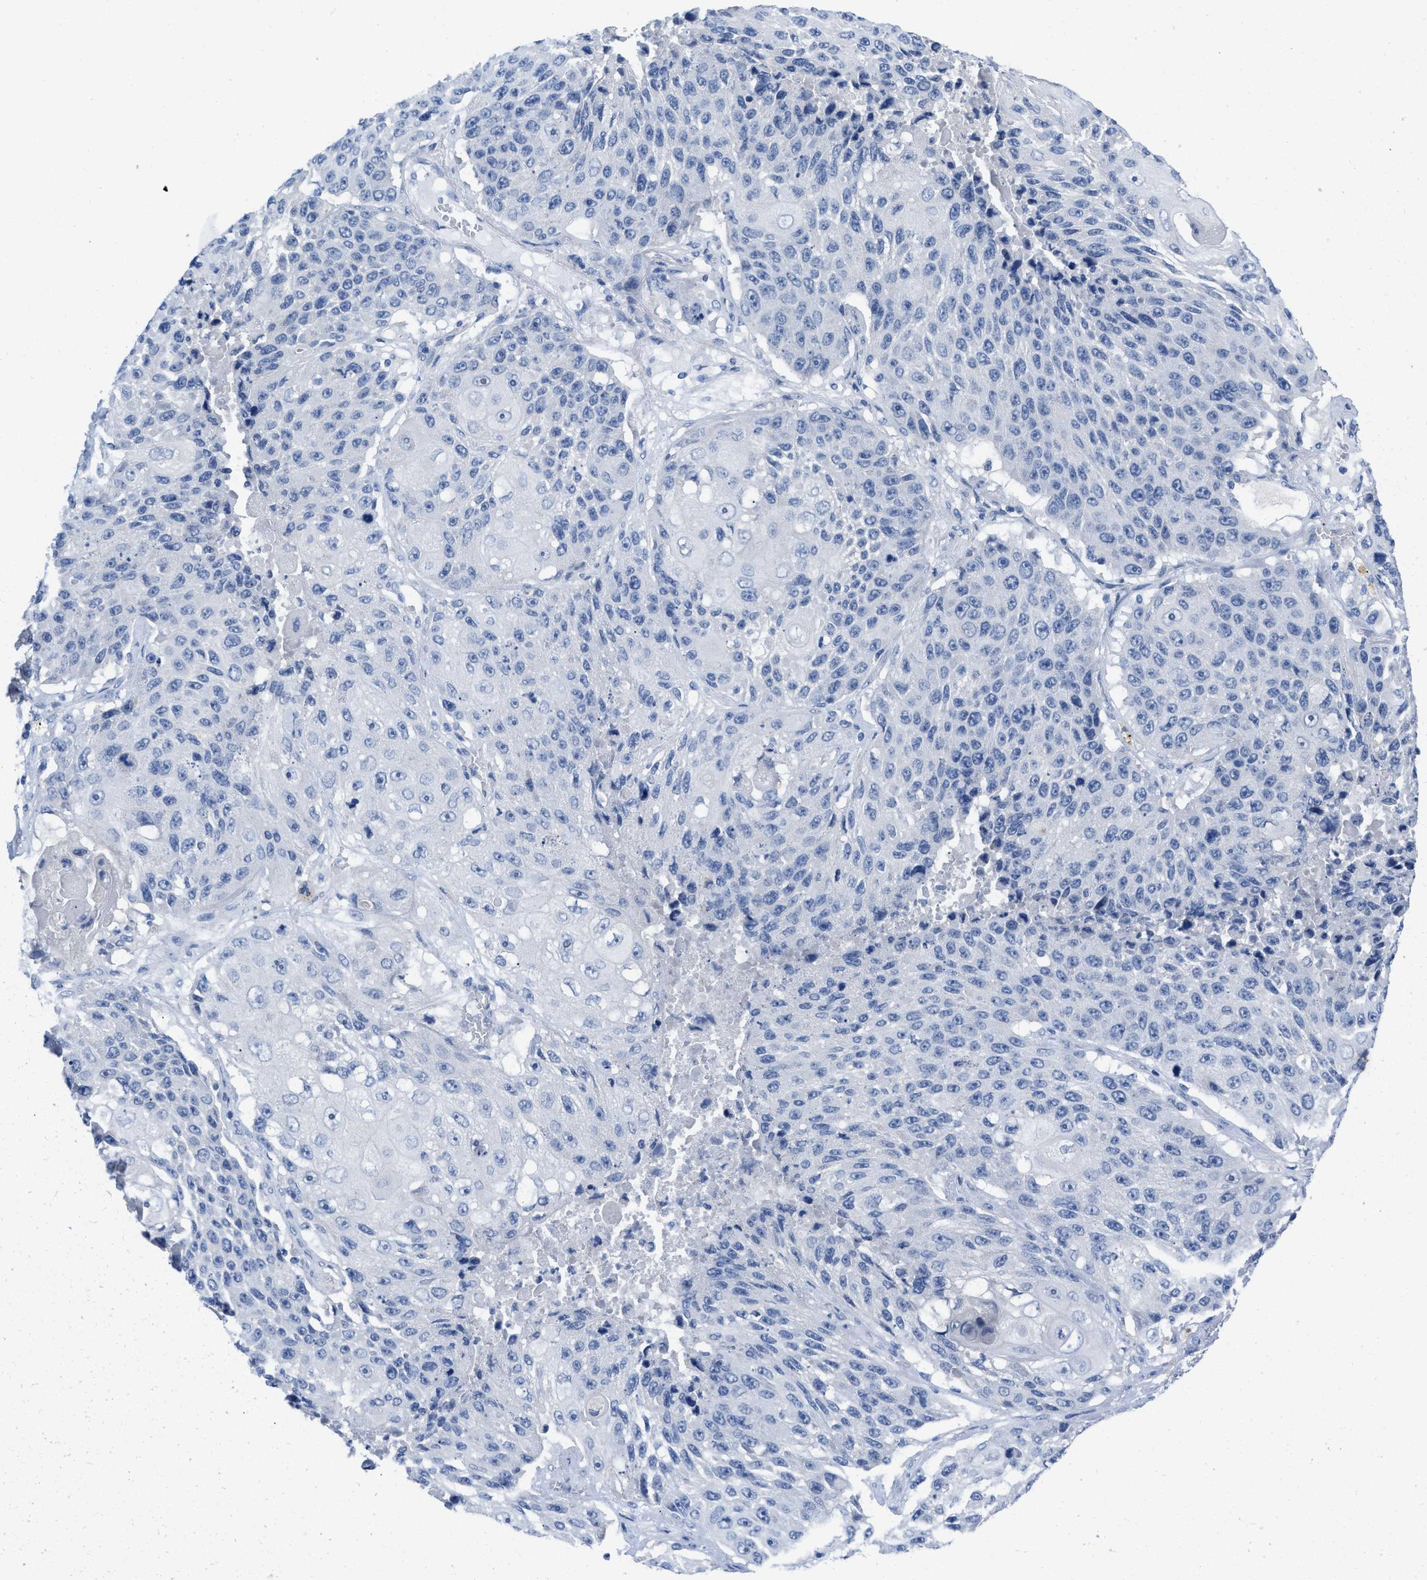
{"staining": {"intensity": "negative", "quantity": "none", "location": "none"}, "tissue": "lung cancer", "cell_type": "Tumor cells", "image_type": "cancer", "snomed": [{"axis": "morphology", "description": "Squamous cell carcinoma, NOS"}, {"axis": "topography", "description": "Lung"}], "caption": "This is an immunohistochemistry image of lung cancer (squamous cell carcinoma). There is no expression in tumor cells.", "gene": "PYY", "patient": {"sex": "male", "age": 61}}